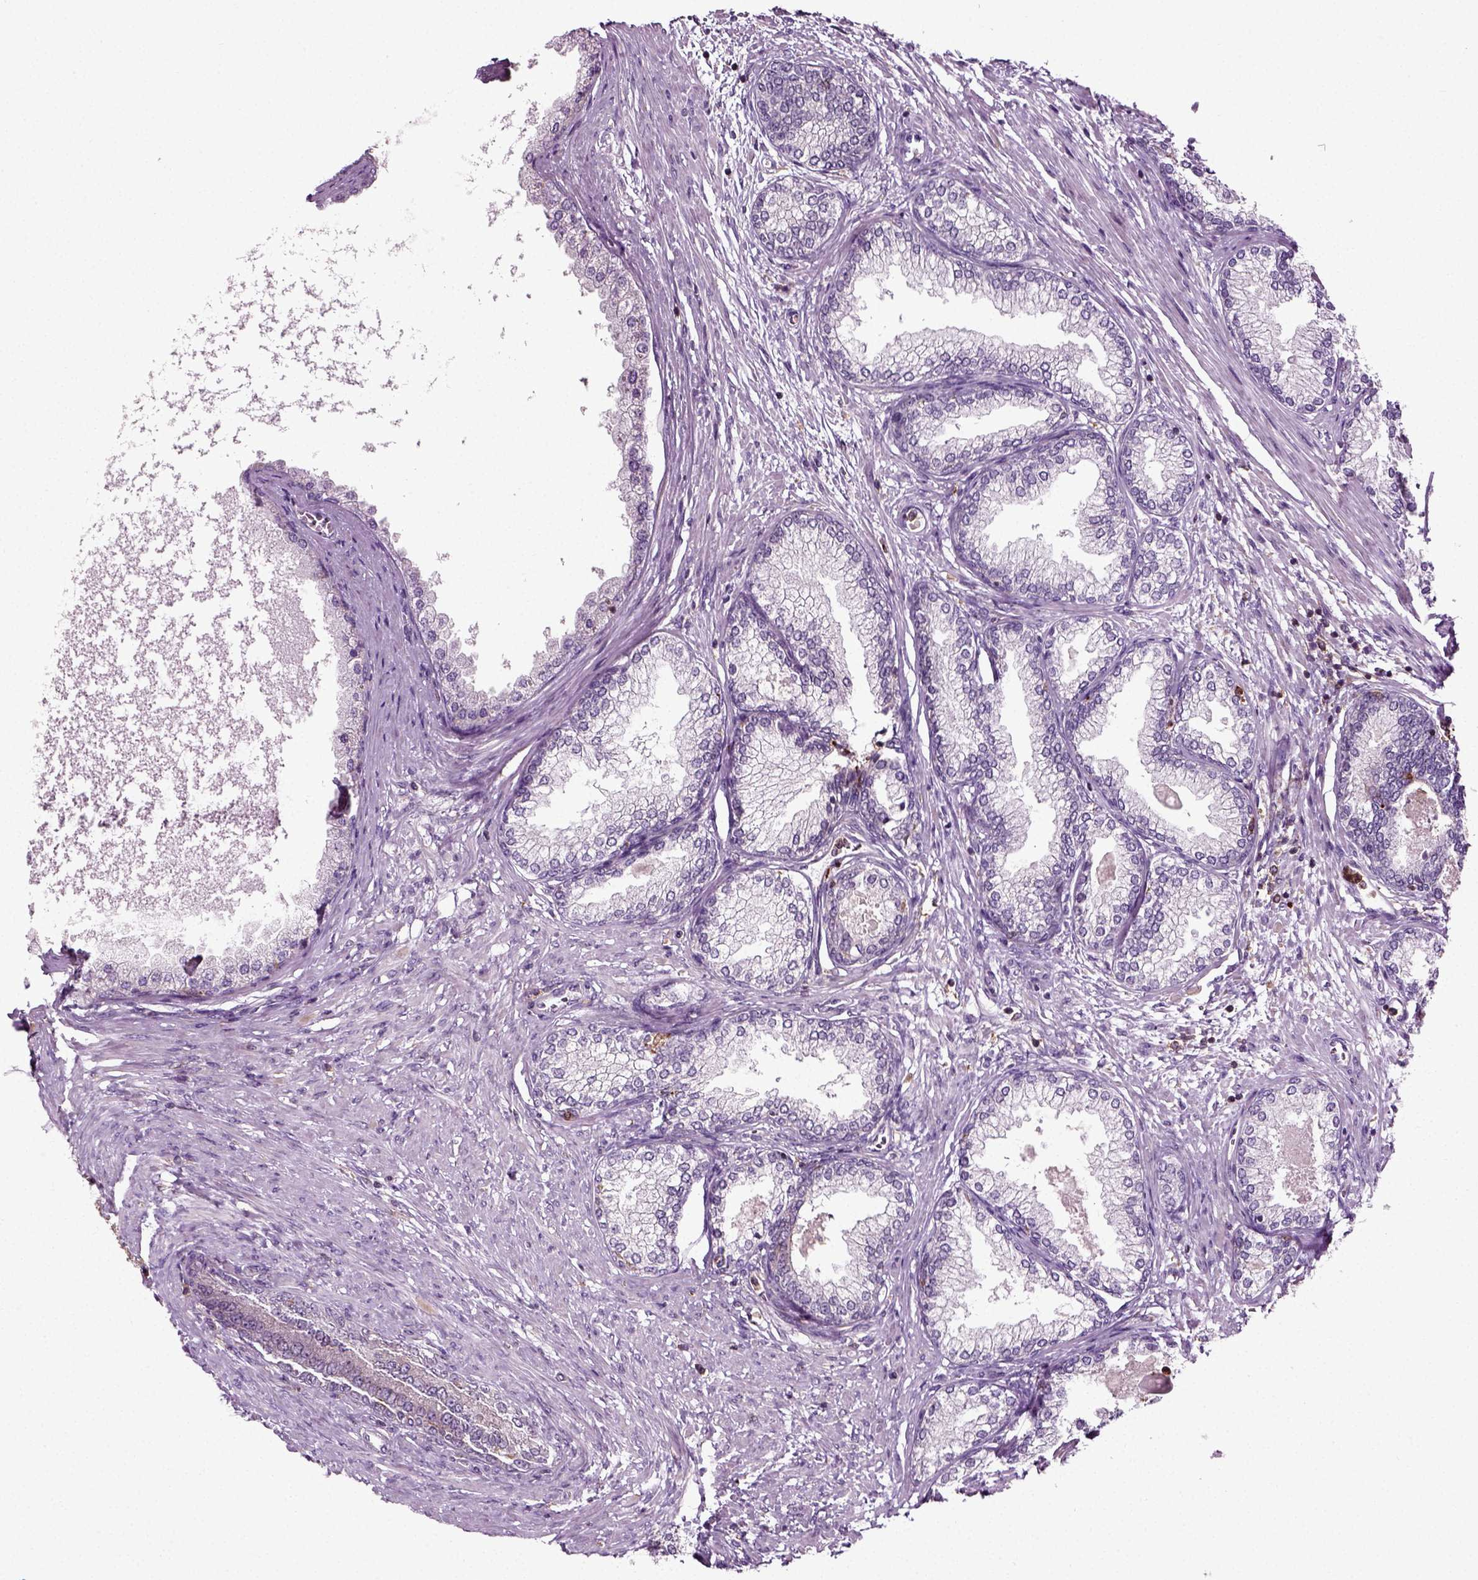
{"staining": {"intensity": "negative", "quantity": "none", "location": "none"}, "tissue": "prostate", "cell_type": "Glandular cells", "image_type": "normal", "snomed": [{"axis": "morphology", "description": "Normal tissue, NOS"}, {"axis": "topography", "description": "Prostate"}], "caption": "Immunohistochemistry (IHC) of benign human prostate exhibits no positivity in glandular cells.", "gene": "RHOF", "patient": {"sex": "male", "age": 72}}